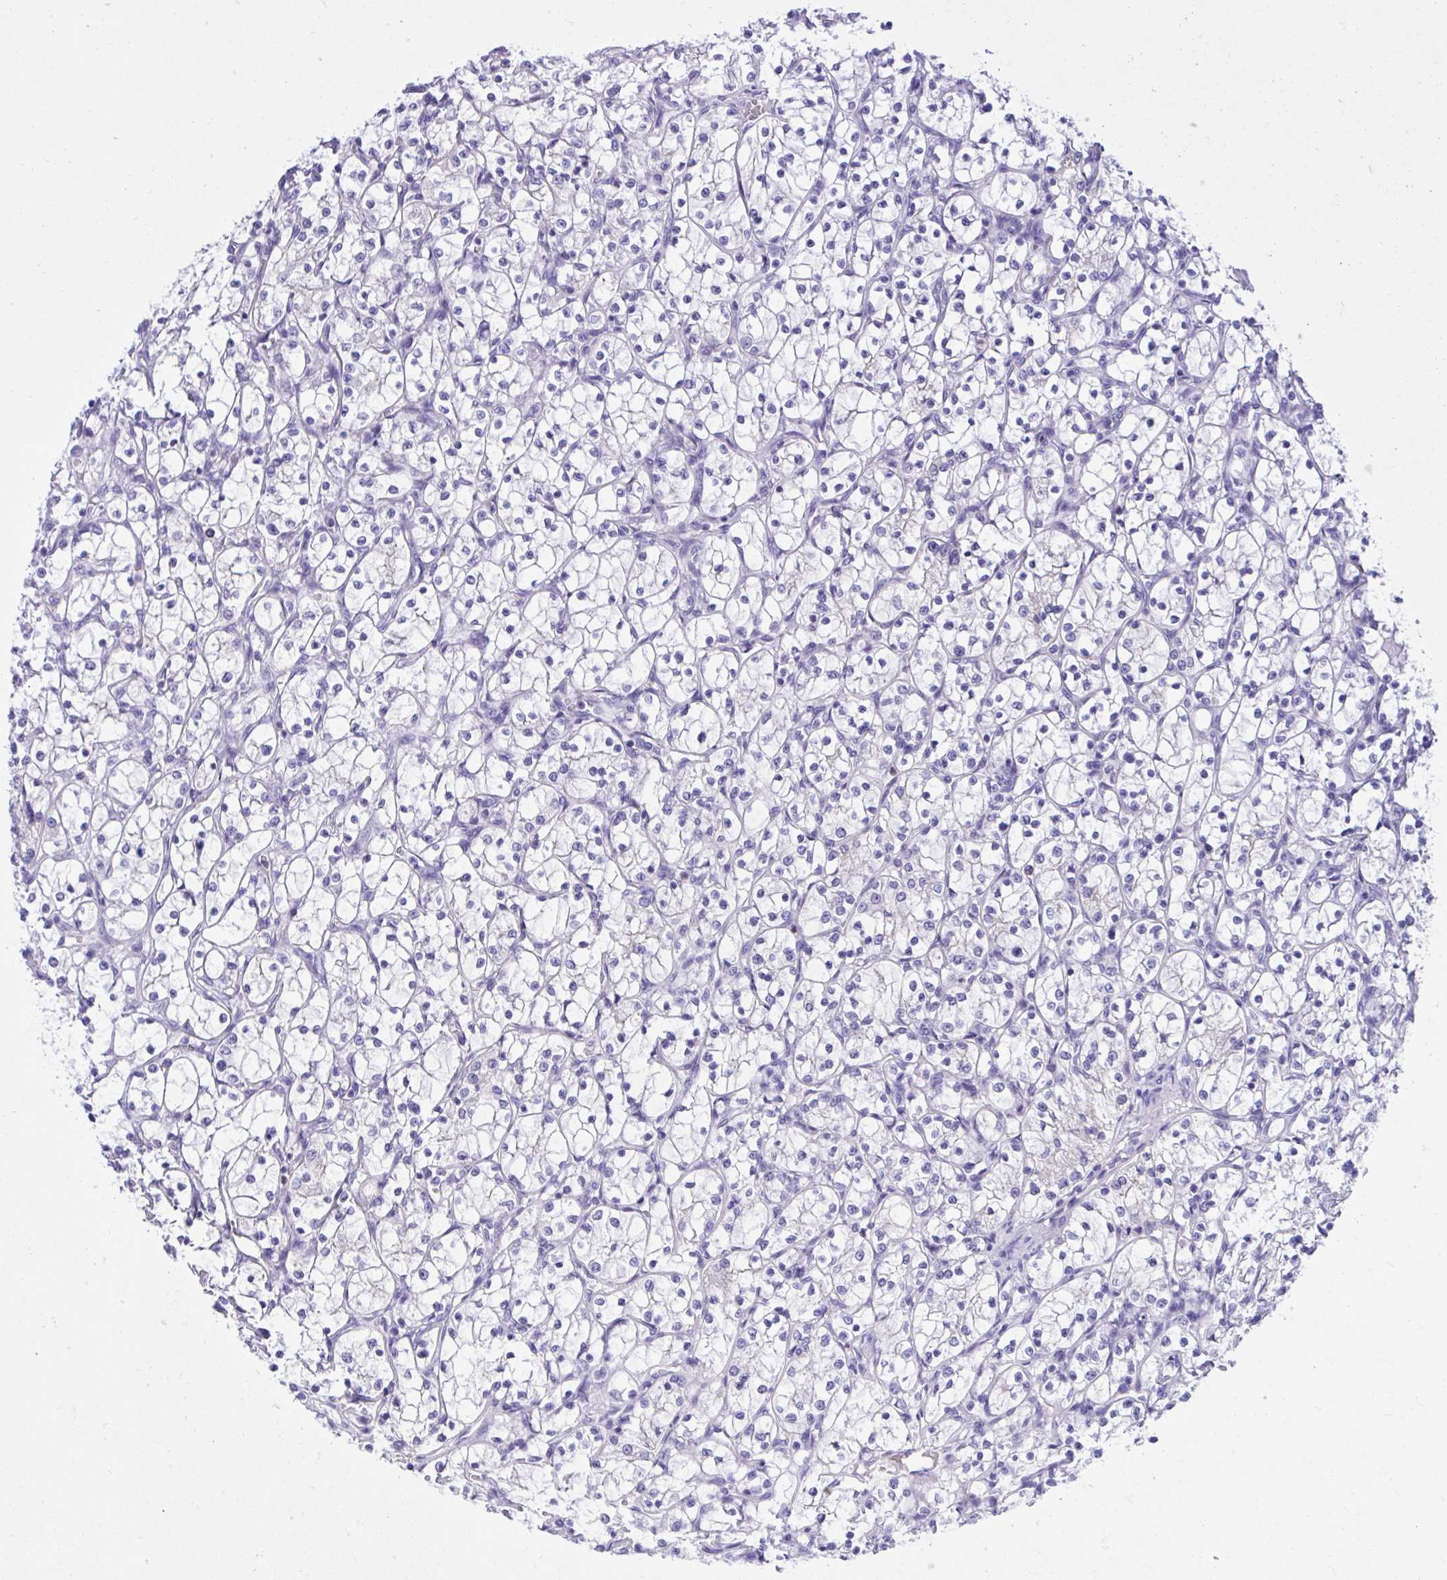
{"staining": {"intensity": "negative", "quantity": "none", "location": "none"}, "tissue": "renal cancer", "cell_type": "Tumor cells", "image_type": "cancer", "snomed": [{"axis": "morphology", "description": "Adenocarcinoma, NOS"}, {"axis": "topography", "description": "Kidney"}], "caption": "Photomicrograph shows no significant protein positivity in tumor cells of renal adenocarcinoma.", "gene": "HRG", "patient": {"sex": "female", "age": 69}}